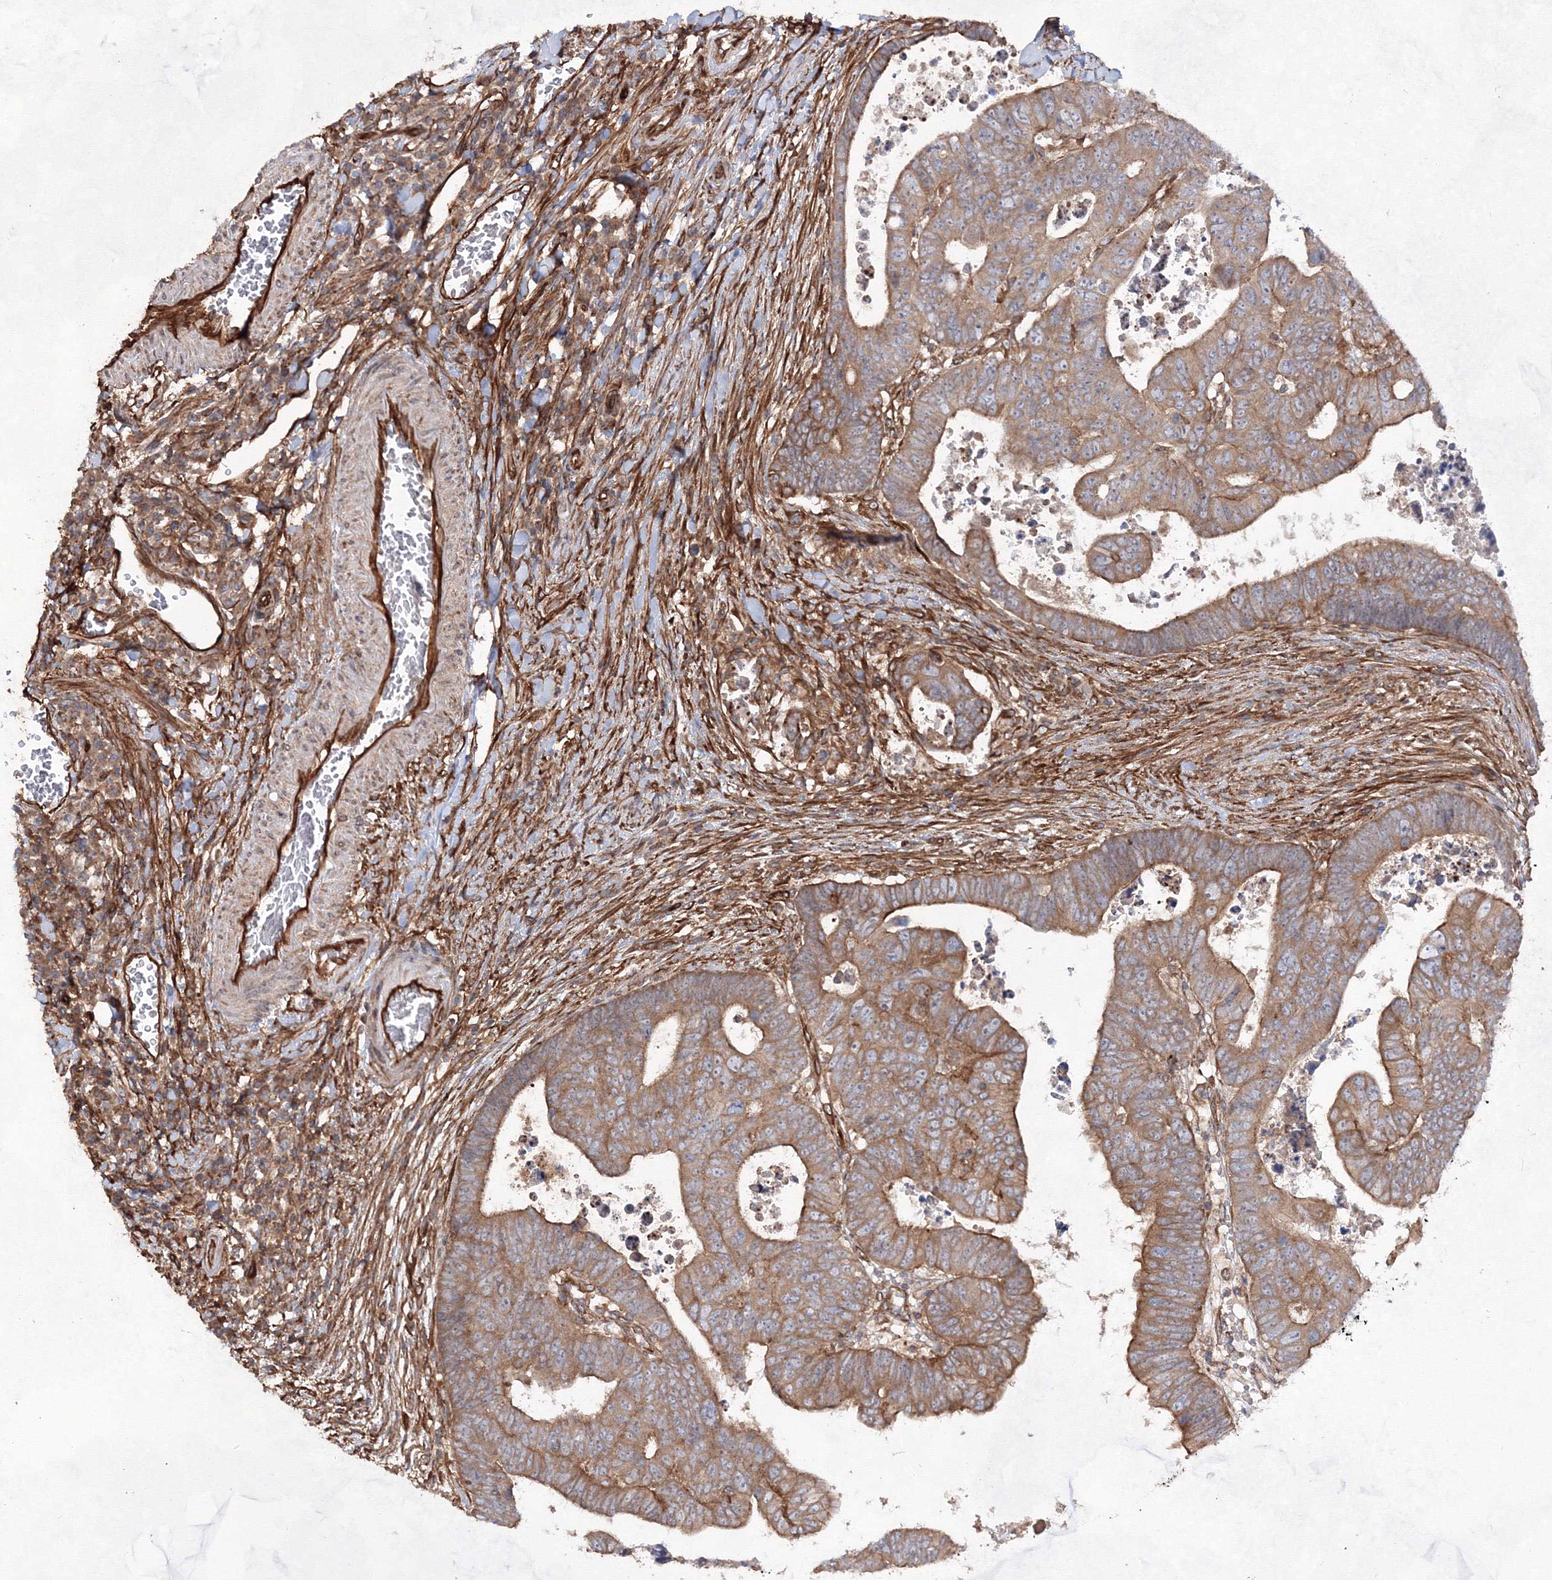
{"staining": {"intensity": "moderate", "quantity": ">75%", "location": "cytoplasmic/membranous"}, "tissue": "colorectal cancer", "cell_type": "Tumor cells", "image_type": "cancer", "snomed": [{"axis": "morphology", "description": "Normal tissue, NOS"}, {"axis": "morphology", "description": "Adenocarcinoma, NOS"}, {"axis": "topography", "description": "Rectum"}], "caption": "A micrograph of colorectal cancer stained for a protein shows moderate cytoplasmic/membranous brown staining in tumor cells.", "gene": "EXOC6", "patient": {"sex": "female", "age": 65}}